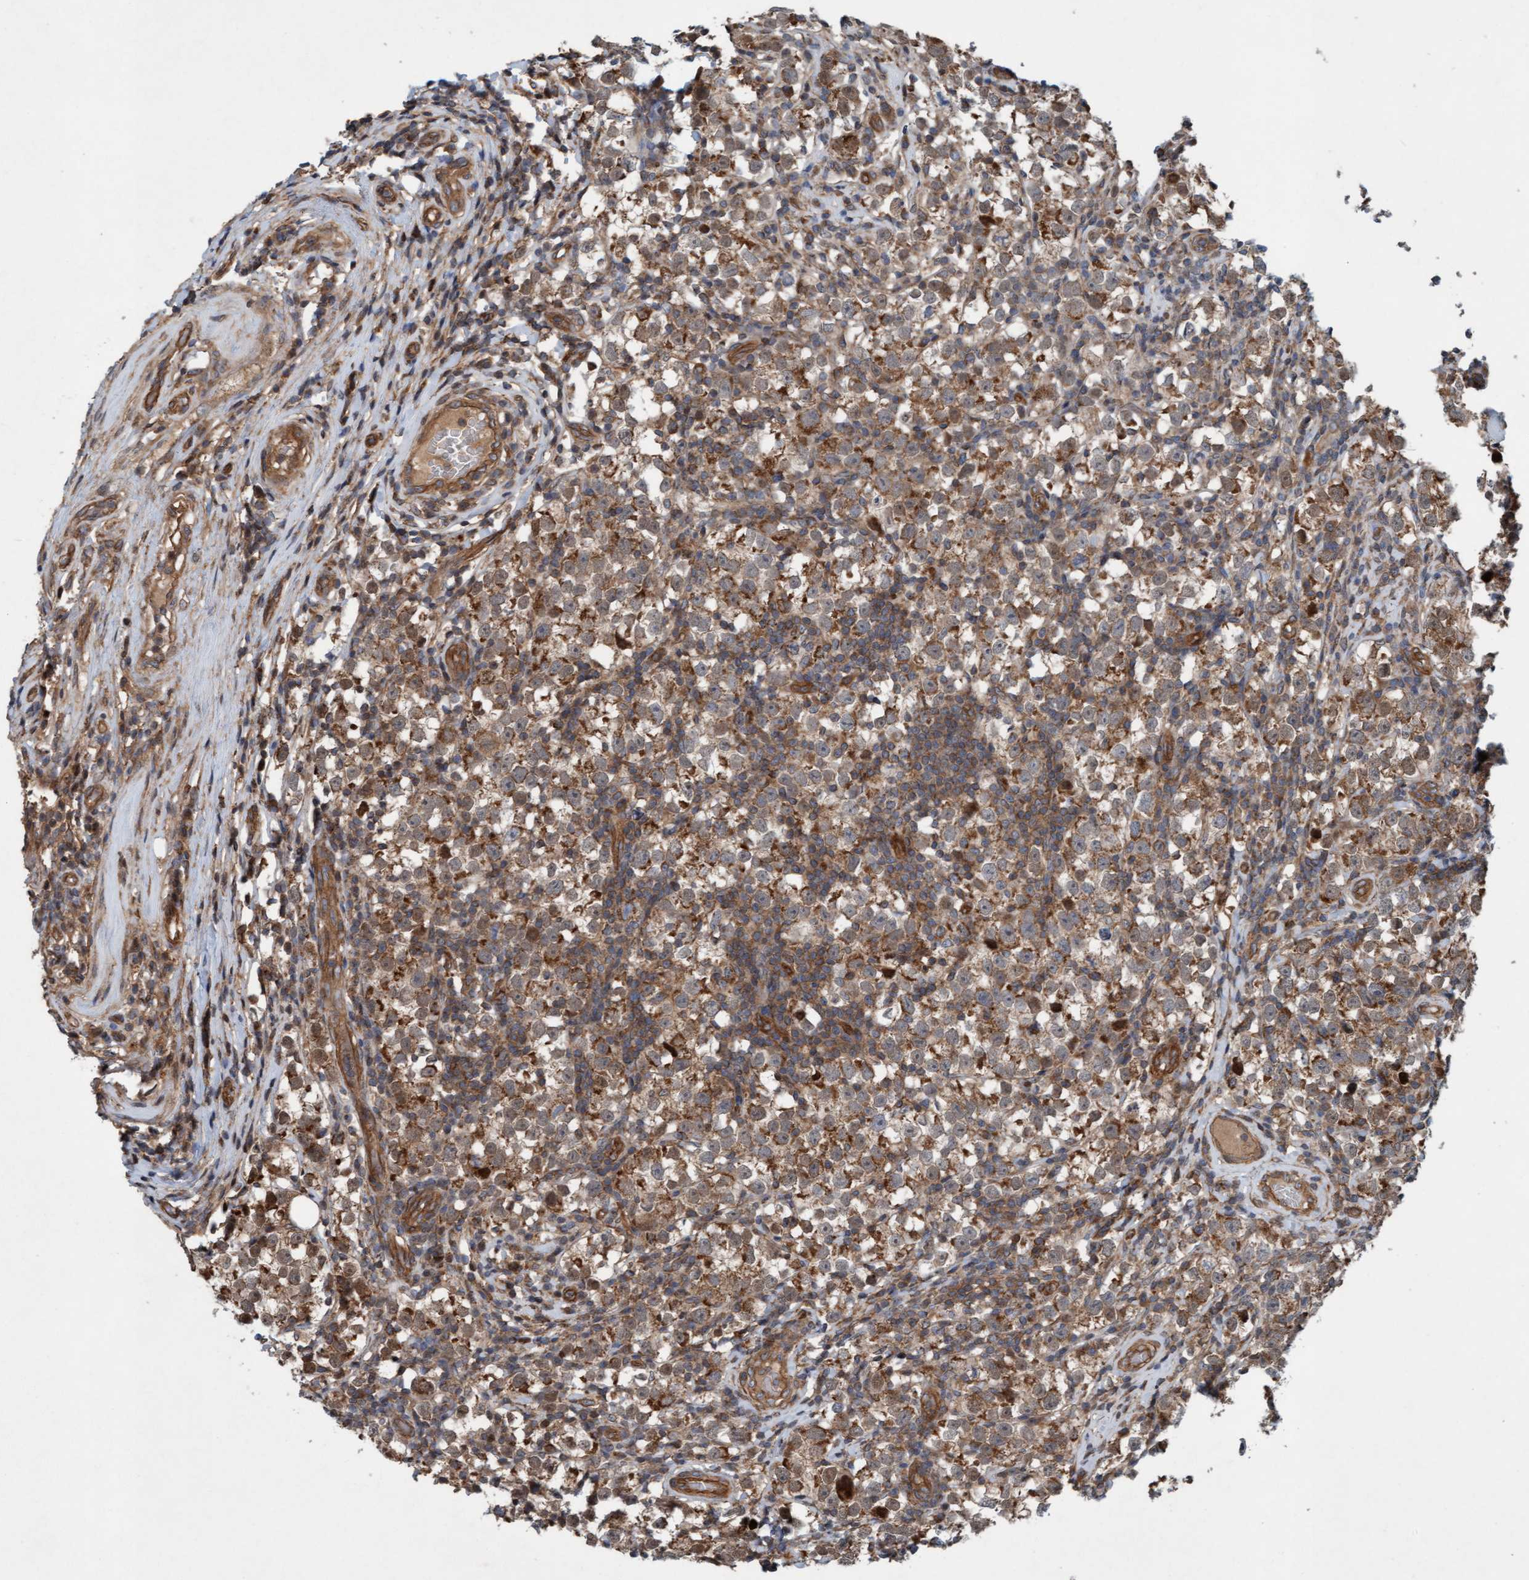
{"staining": {"intensity": "moderate", "quantity": ">75%", "location": "cytoplasmic/membranous"}, "tissue": "testis cancer", "cell_type": "Tumor cells", "image_type": "cancer", "snomed": [{"axis": "morphology", "description": "Normal tissue, NOS"}, {"axis": "morphology", "description": "Seminoma, NOS"}, {"axis": "topography", "description": "Testis"}], "caption": "IHC (DAB) staining of testis seminoma demonstrates moderate cytoplasmic/membranous protein staining in about >75% of tumor cells.", "gene": "ERAL1", "patient": {"sex": "male", "age": 43}}